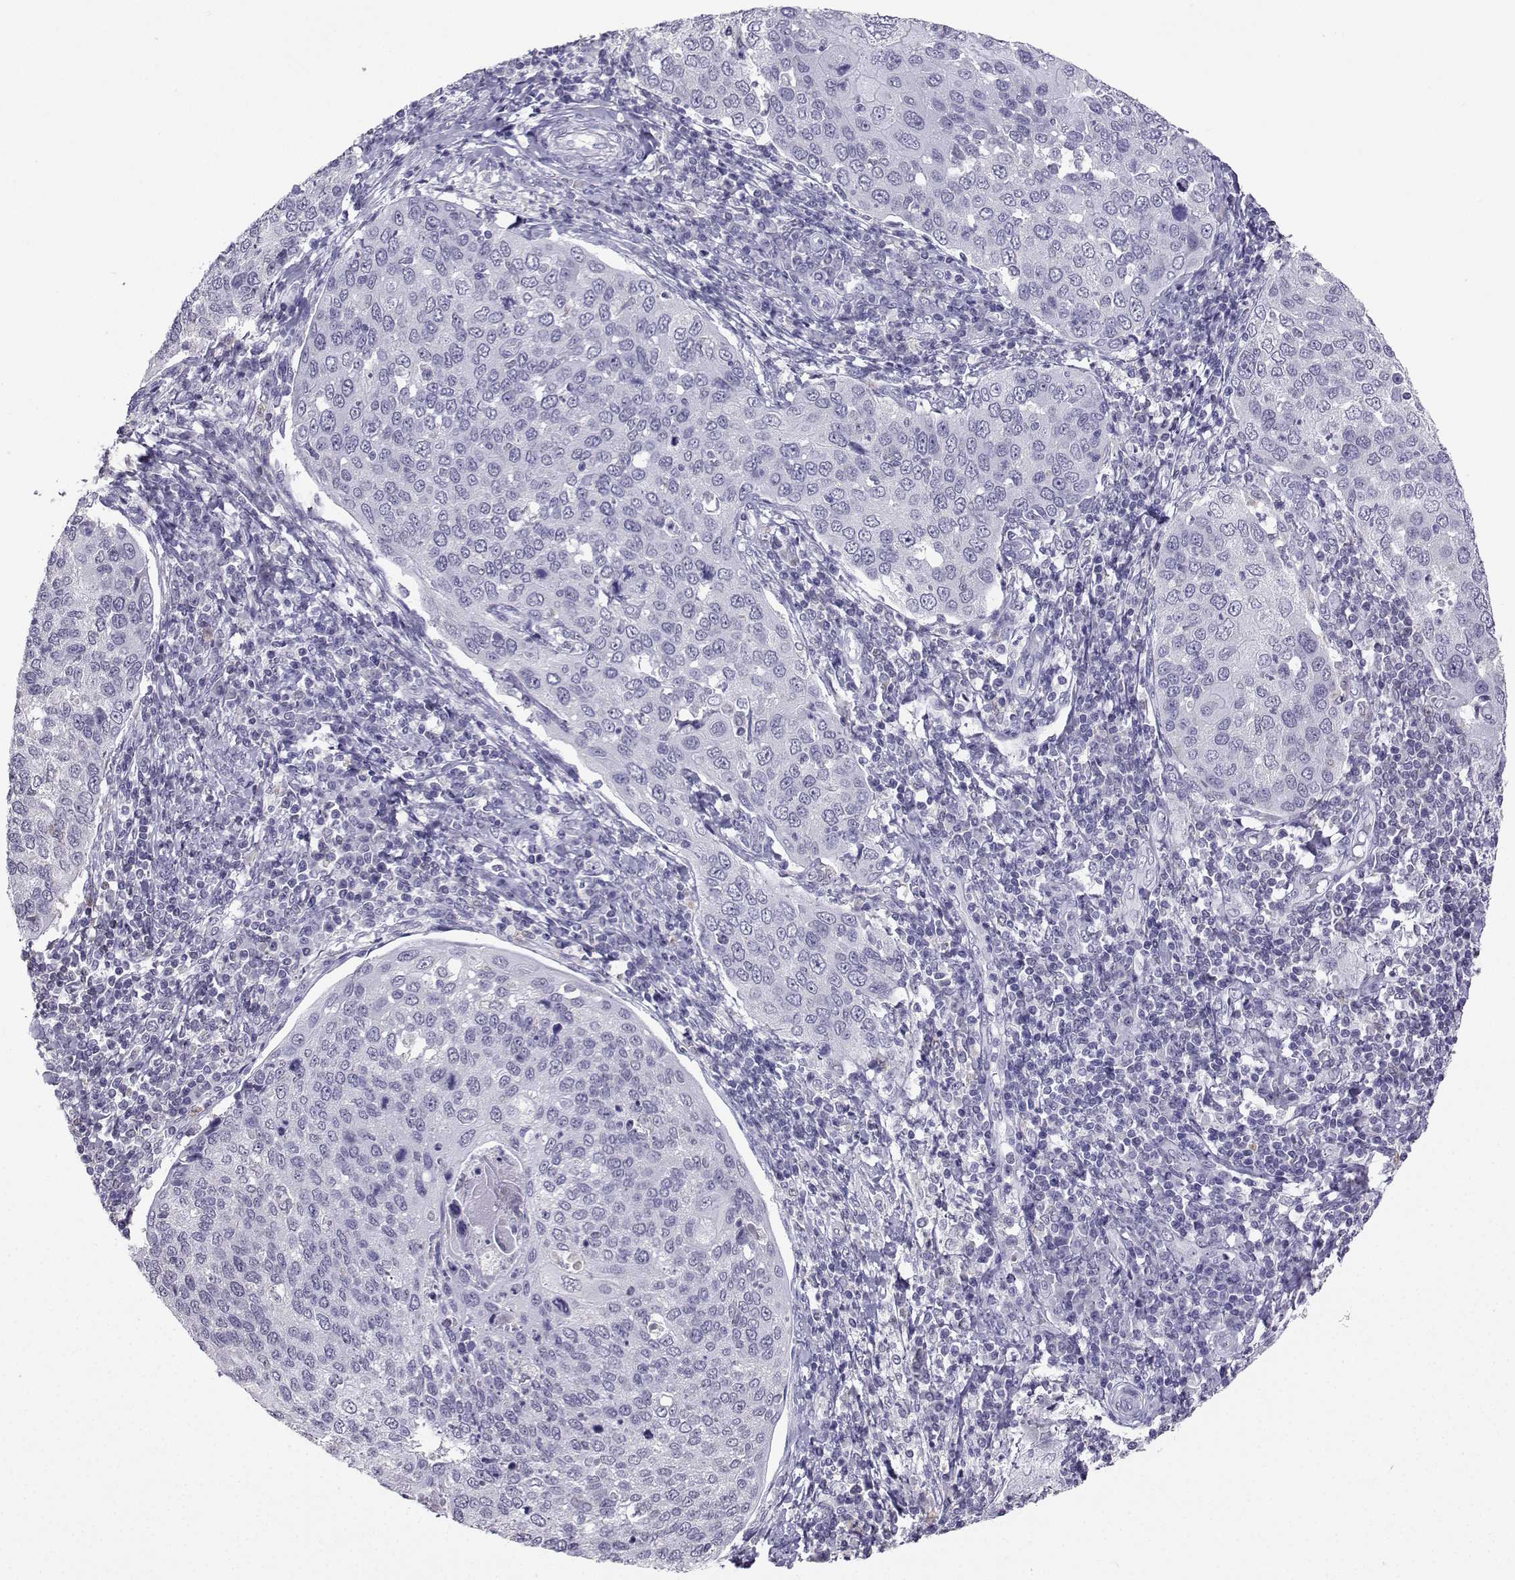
{"staining": {"intensity": "negative", "quantity": "none", "location": "none"}, "tissue": "cervical cancer", "cell_type": "Tumor cells", "image_type": "cancer", "snomed": [{"axis": "morphology", "description": "Squamous cell carcinoma, NOS"}, {"axis": "topography", "description": "Cervix"}], "caption": "Human cervical cancer (squamous cell carcinoma) stained for a protein using immunohistochemistry demonstrates no expression in tumor cells.", "gene": "TBR1", "patient": {"sex": "female", "age": 54}}